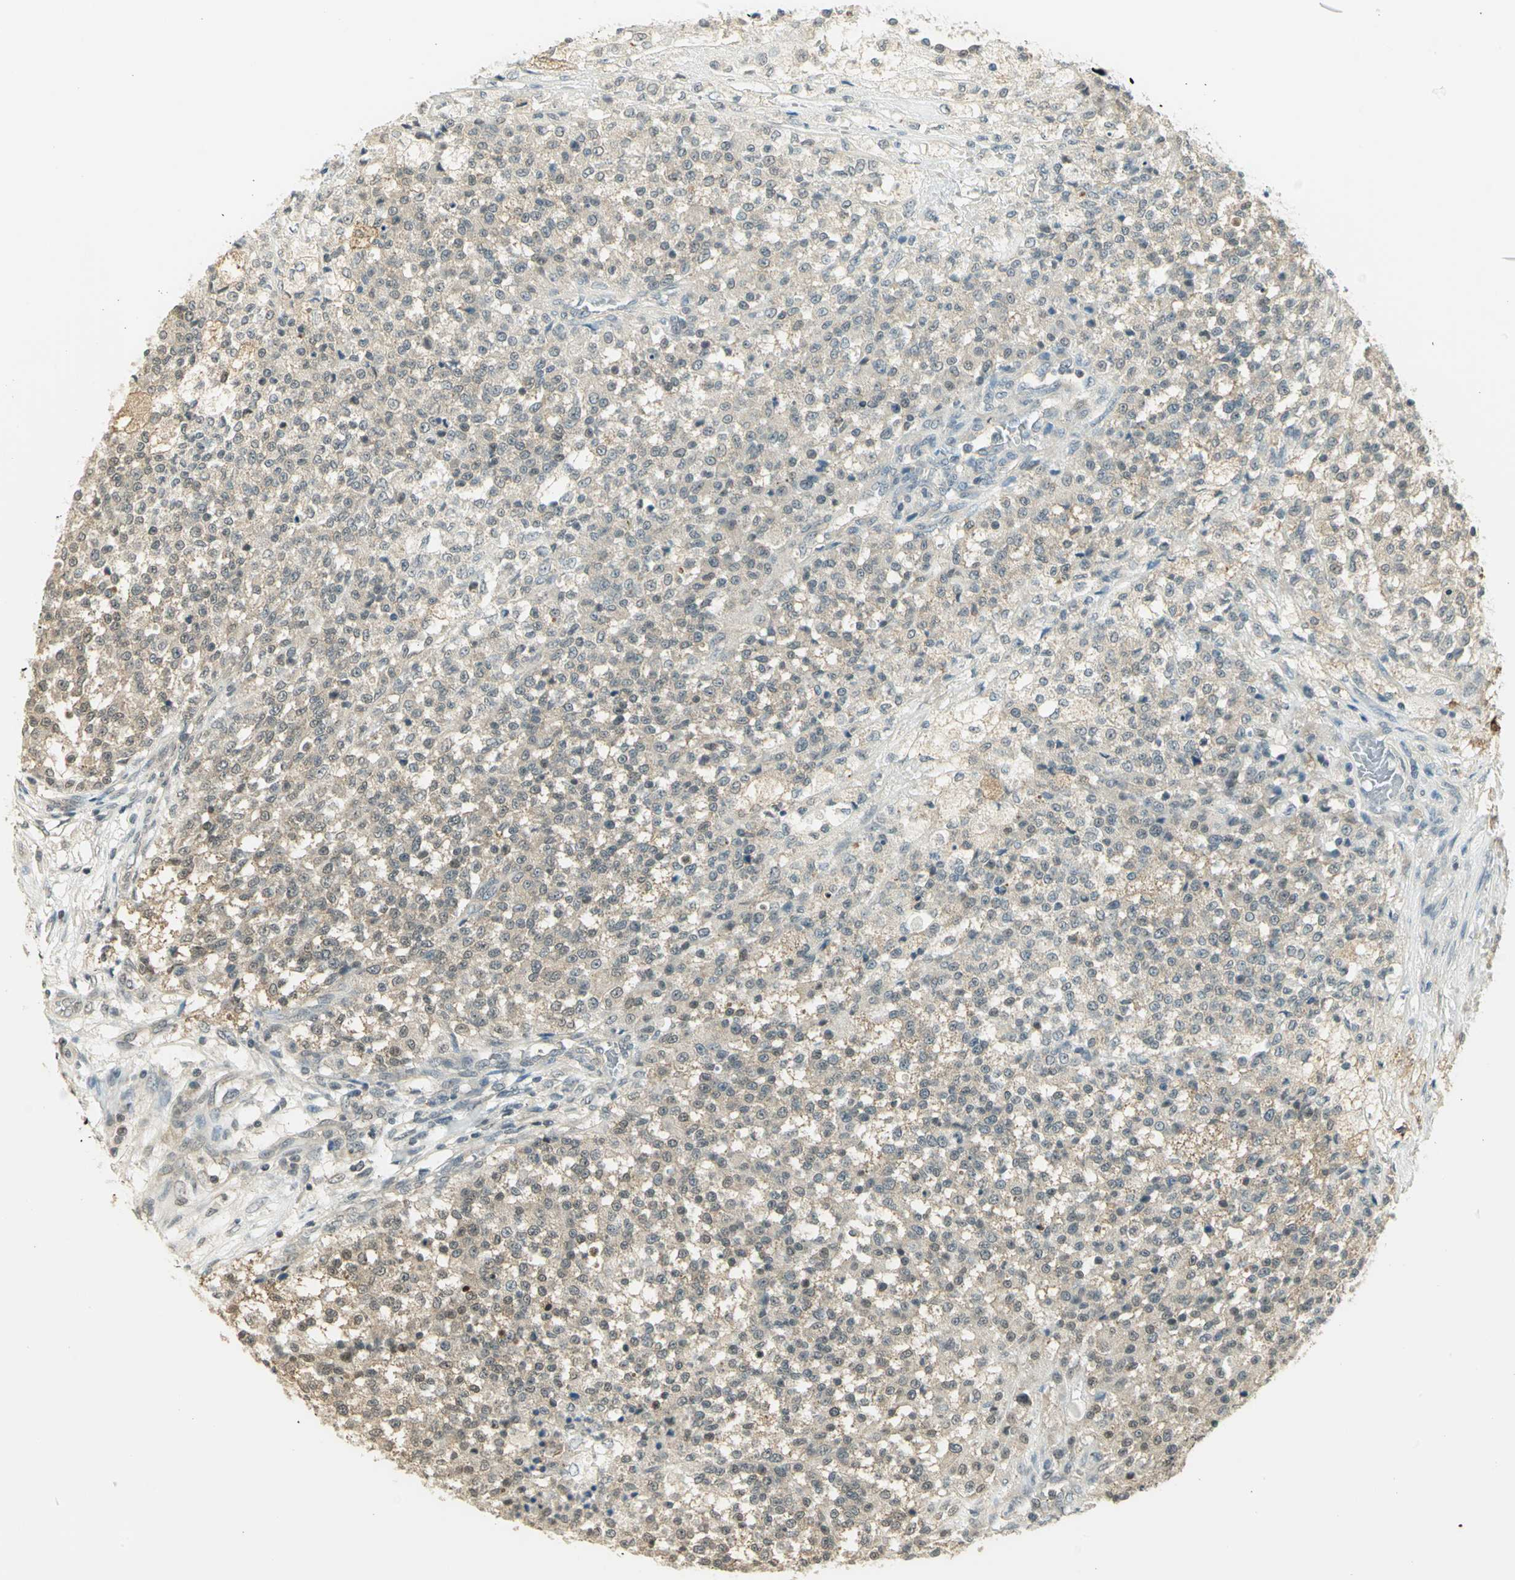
{"staining": {"intensity": "weak", "quantity": "25%-75%", "location": "cytoplasmic/membranous"}, "tissue": "testis cancer", "cell_type": "Tumor cells", "image_type": "cancer", "snomed": [{"axis": "morphology", "description": "Seminoma, NOS"}, {"axis": "topography", "description": "Testis"}], "caption": "There is low levels of weak cytoplasmic/membranous expression in tumor cells of testis seminoma, as demonstrated by immunohistochemical staining (brown color).", "gene": "CDC34", "patient": {"sex": "male", "age": 59}}